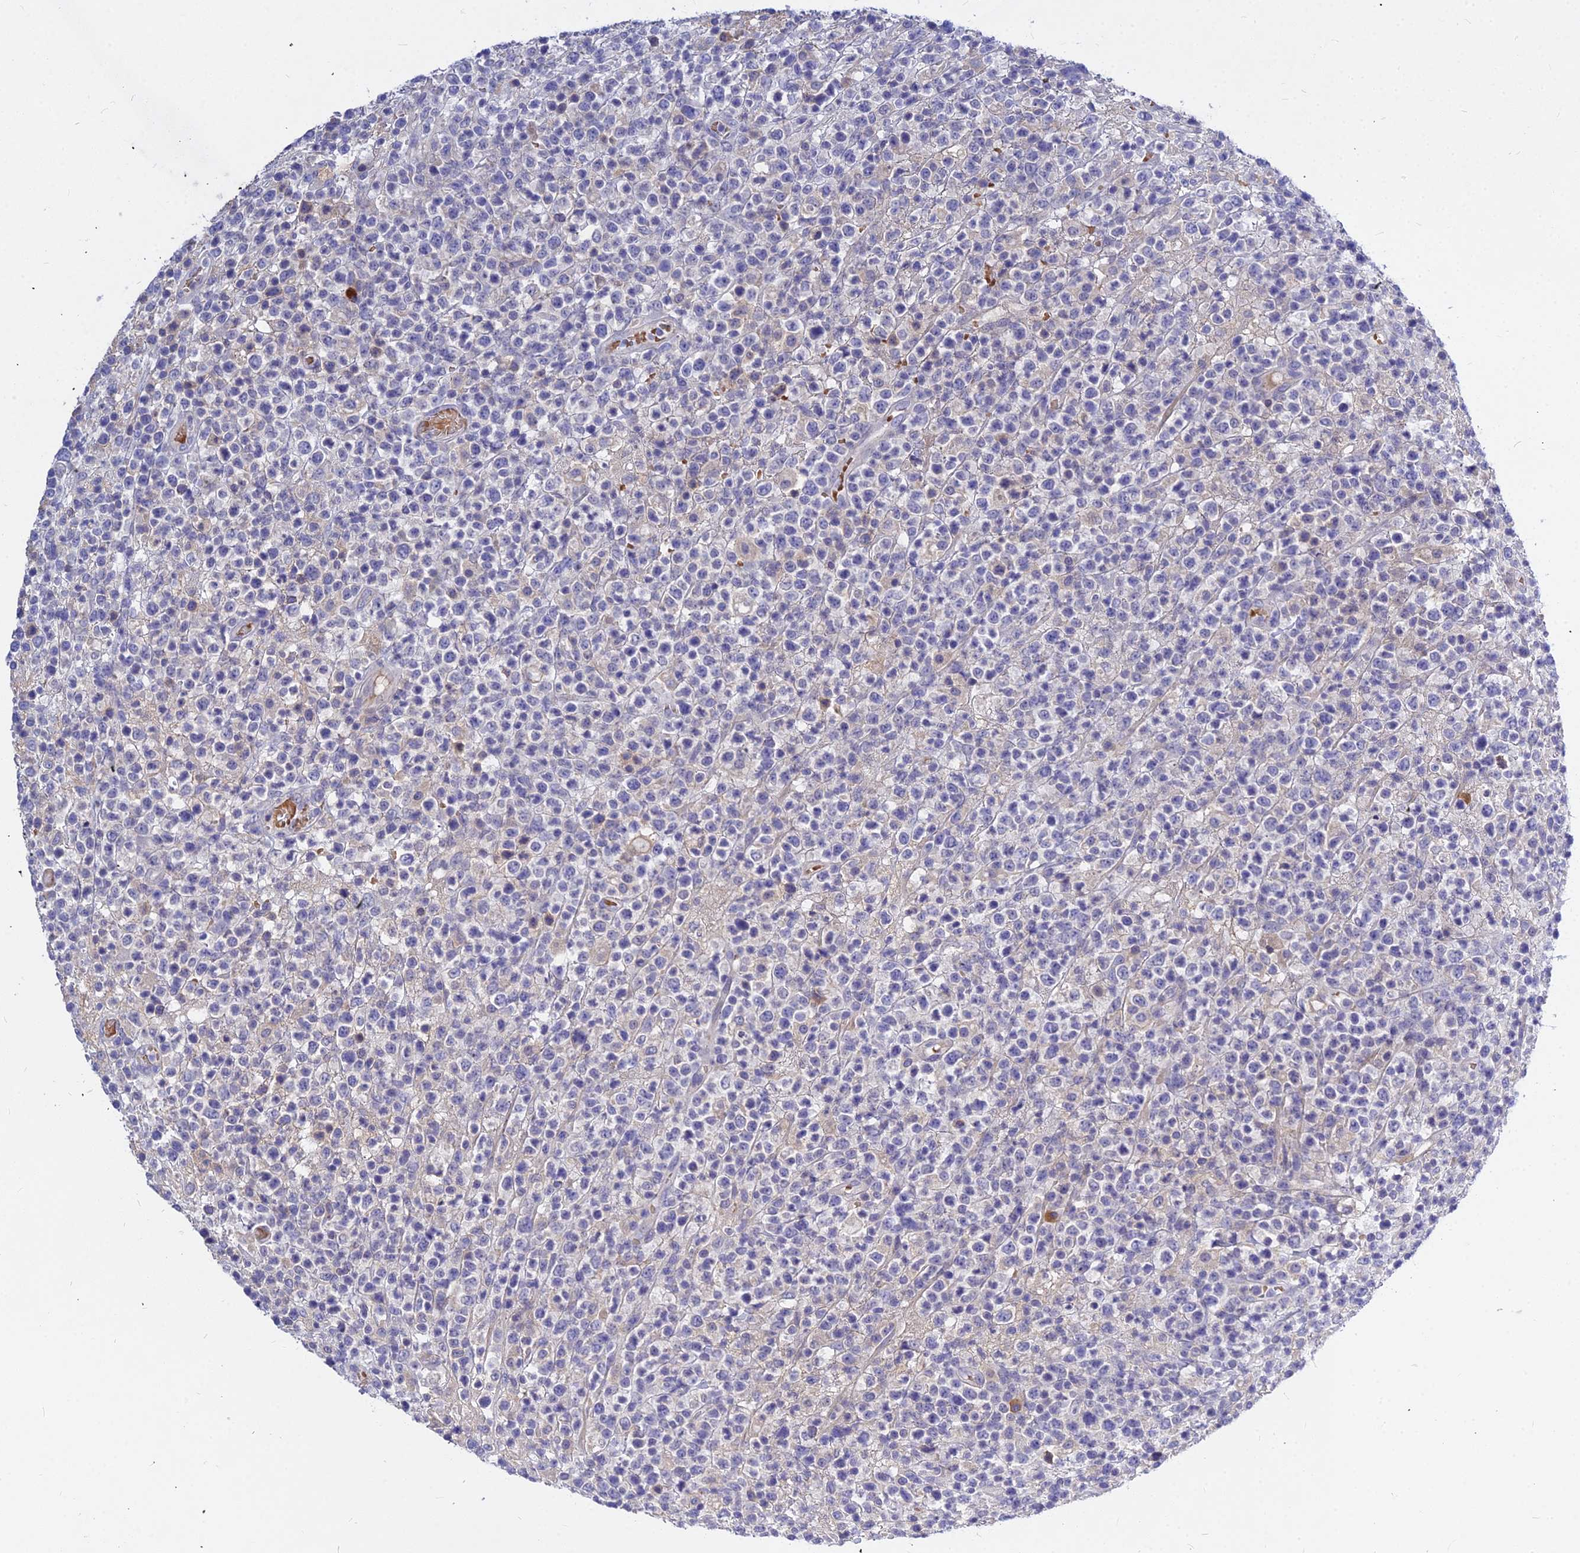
{"staining": {"intensity": "negative", "quantity": "none", "location": "none"}, "tissue": "lymphoma", "cell_type": "Tumor cells", "image_type": "cancer", "snomed": [{"axis": "morphology", "description": "Malignant lymphoma, non-Hodgkin's type, High grade"}, {"axis": "topography", "description": "Colon"}], "caption": "A micrograph of malignant lymphoma, non-Hodgkin's type (high-grade) stained for a protein exhibits no brown staining in tumor cells.", "gene": "DMRTA1", "patient": {"sex": "female", "age": 53}}